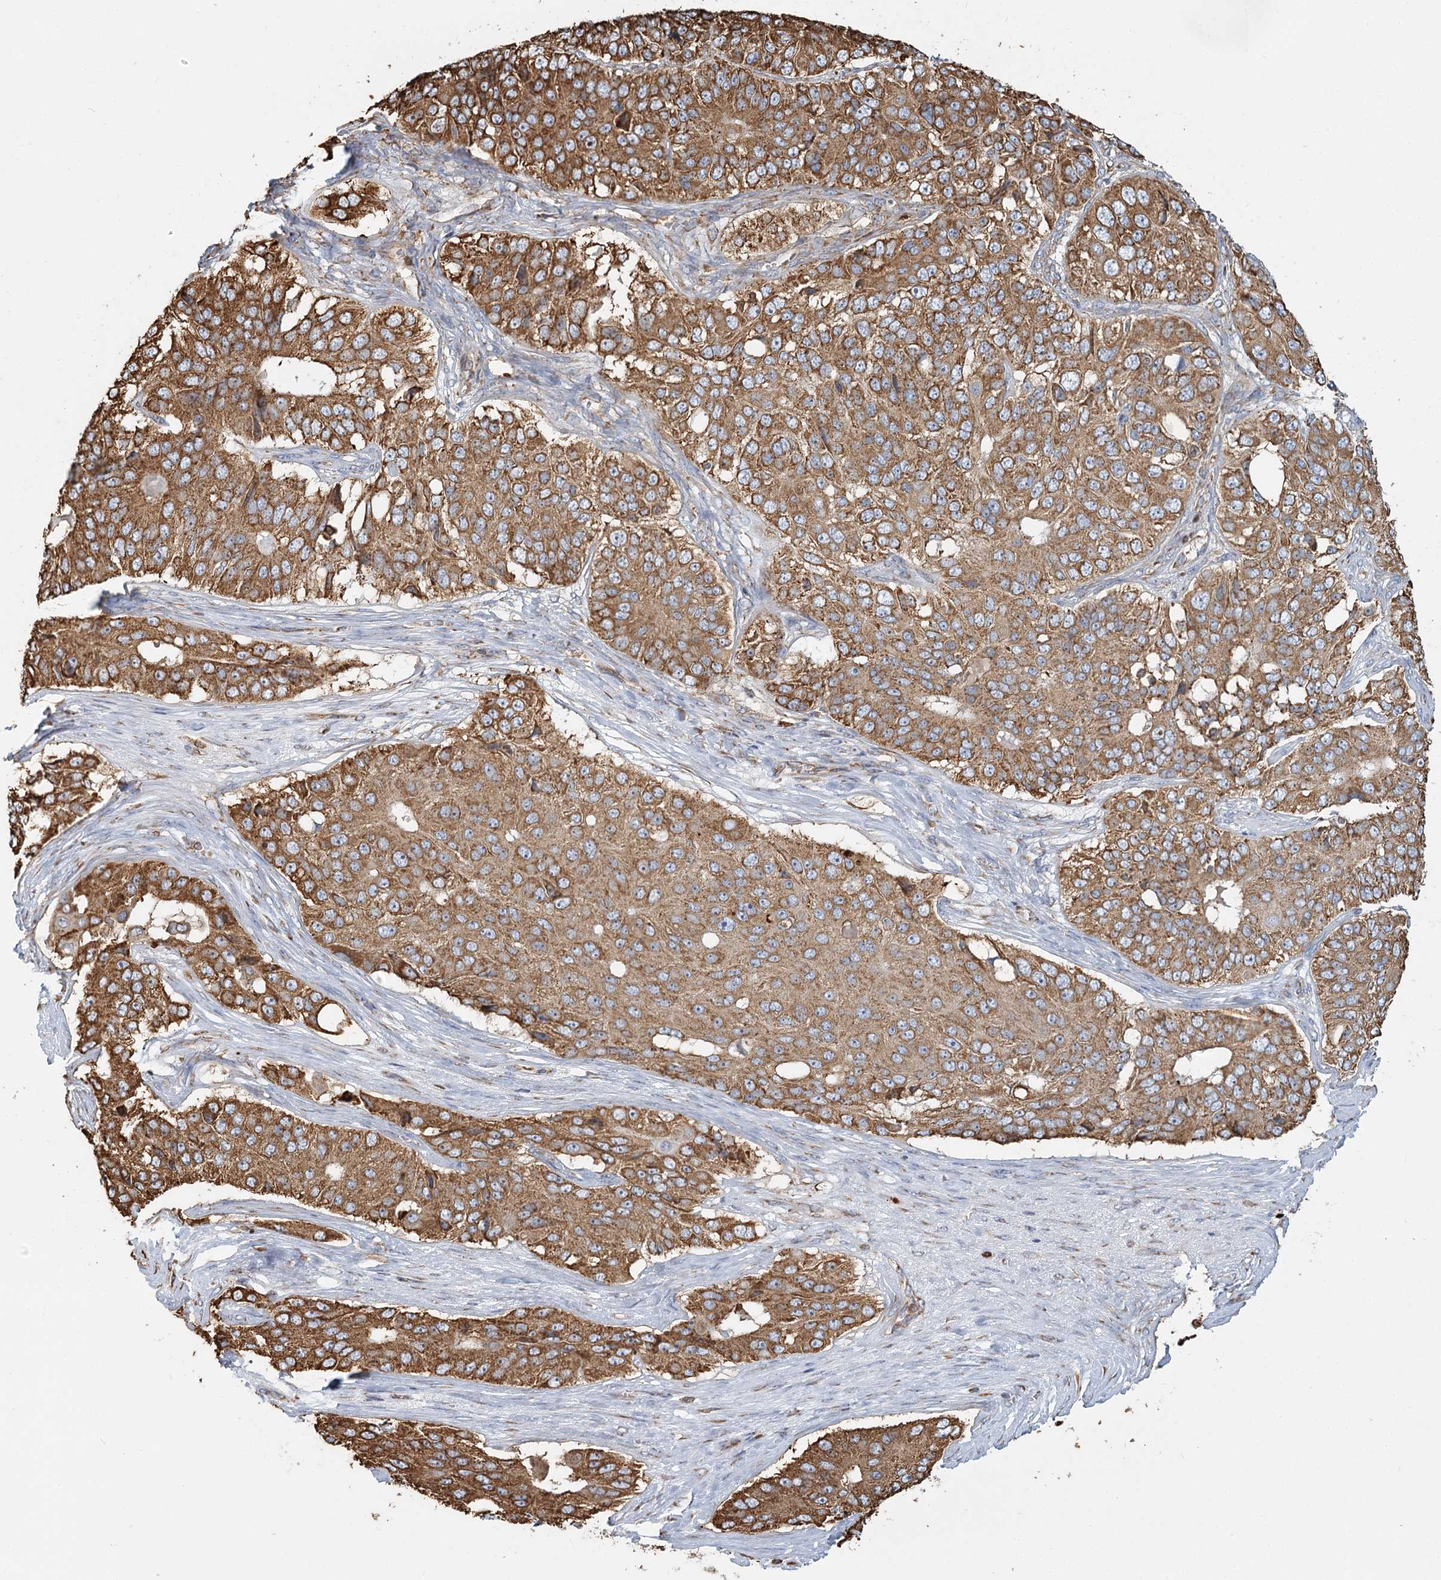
{"staining": {"intensity": "moderate", "quantity": ">75%", "location": "cytoplasmic/membranous"}, "tissue": "ovarian cancer", "cell_type": "Tumor cells", "image_type": "cancer", "snomed": [{"axis": "morphology", "description": "Carcinoma, endometroid"}, {"axis": "topography", "description": "Ovary"}], "caption": "Immunohistochemical staining of ovarian cancer (endometroid carcinoma) displays medium levels of moderate cytoplasmic/membranous protein positivity in approximately >75% of tumor cells.", "gene": "TAS1R1", "patient": {"sex": "female", "age": 51}}